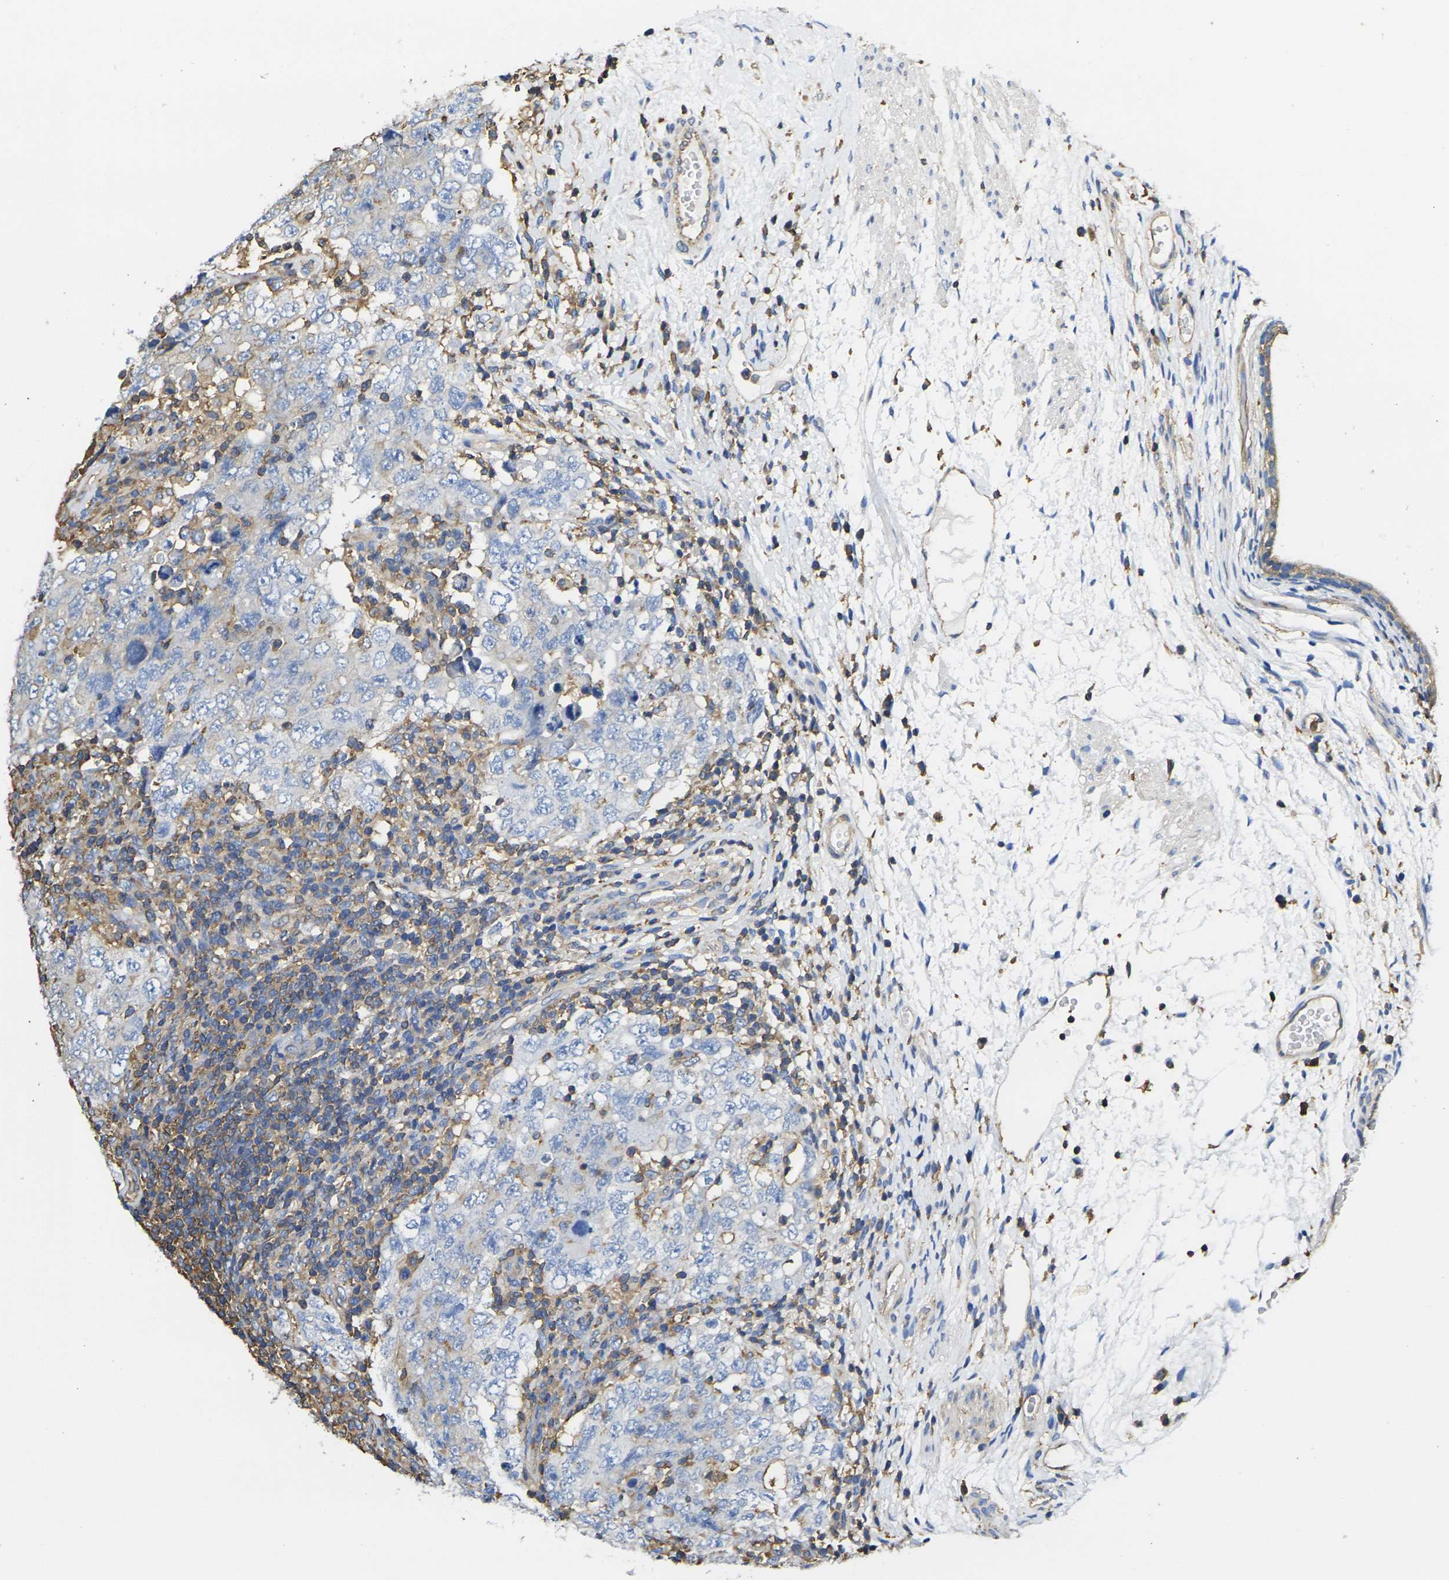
{"staining": {"intensity": "negative", "quantity": "none", "location": "none"}, "tissue": "testis cancer", "cell_type": "Tumor cells", "image_type": "cancer", "snomed": [{"axis": "morphology", "description": "Carcinoma, Embryonal, NOS"}, {"axis": "topography", "description": "Testis"}], "caption": "Tumor cells show no significant protein positivity in testis cancer.", "gene": "FAM110D", "patient": {"sex": "male", "age": 26}}